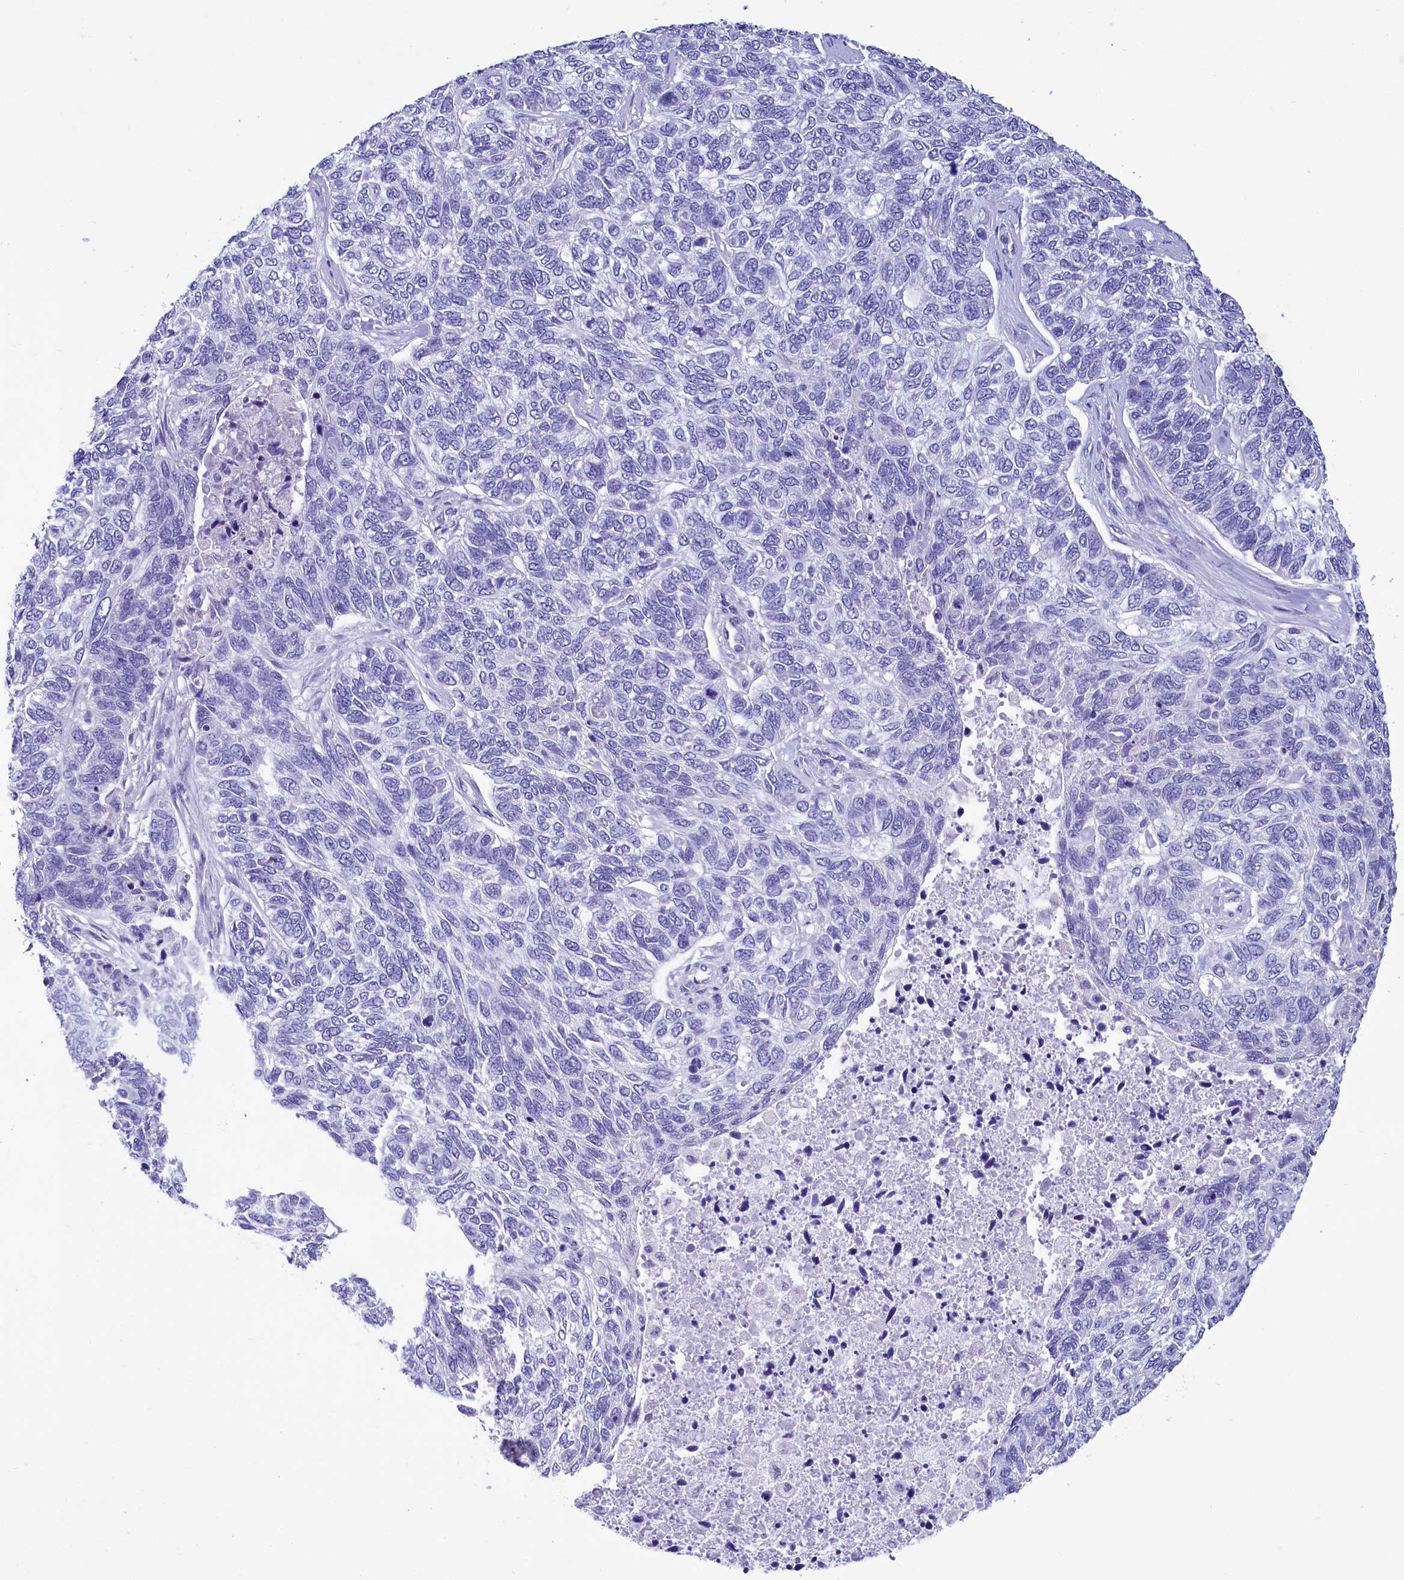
{"staining": {"intensity": "negative", "quantity": "none", "location": "none"}, "tissue": "skin cancer", "cell_type": "Tumor cells", "image_type": "cancer", "snomed": [{"axis": "morphology", "description": "Basal cell carcinoma"}, {"axis": "topography", "description": "Skin"}], "caption": "Tumor cells are negative for brown protein staining in skin cancer.", "gene": "TTC36", "patient": {"sex": "female", "age": 65}}